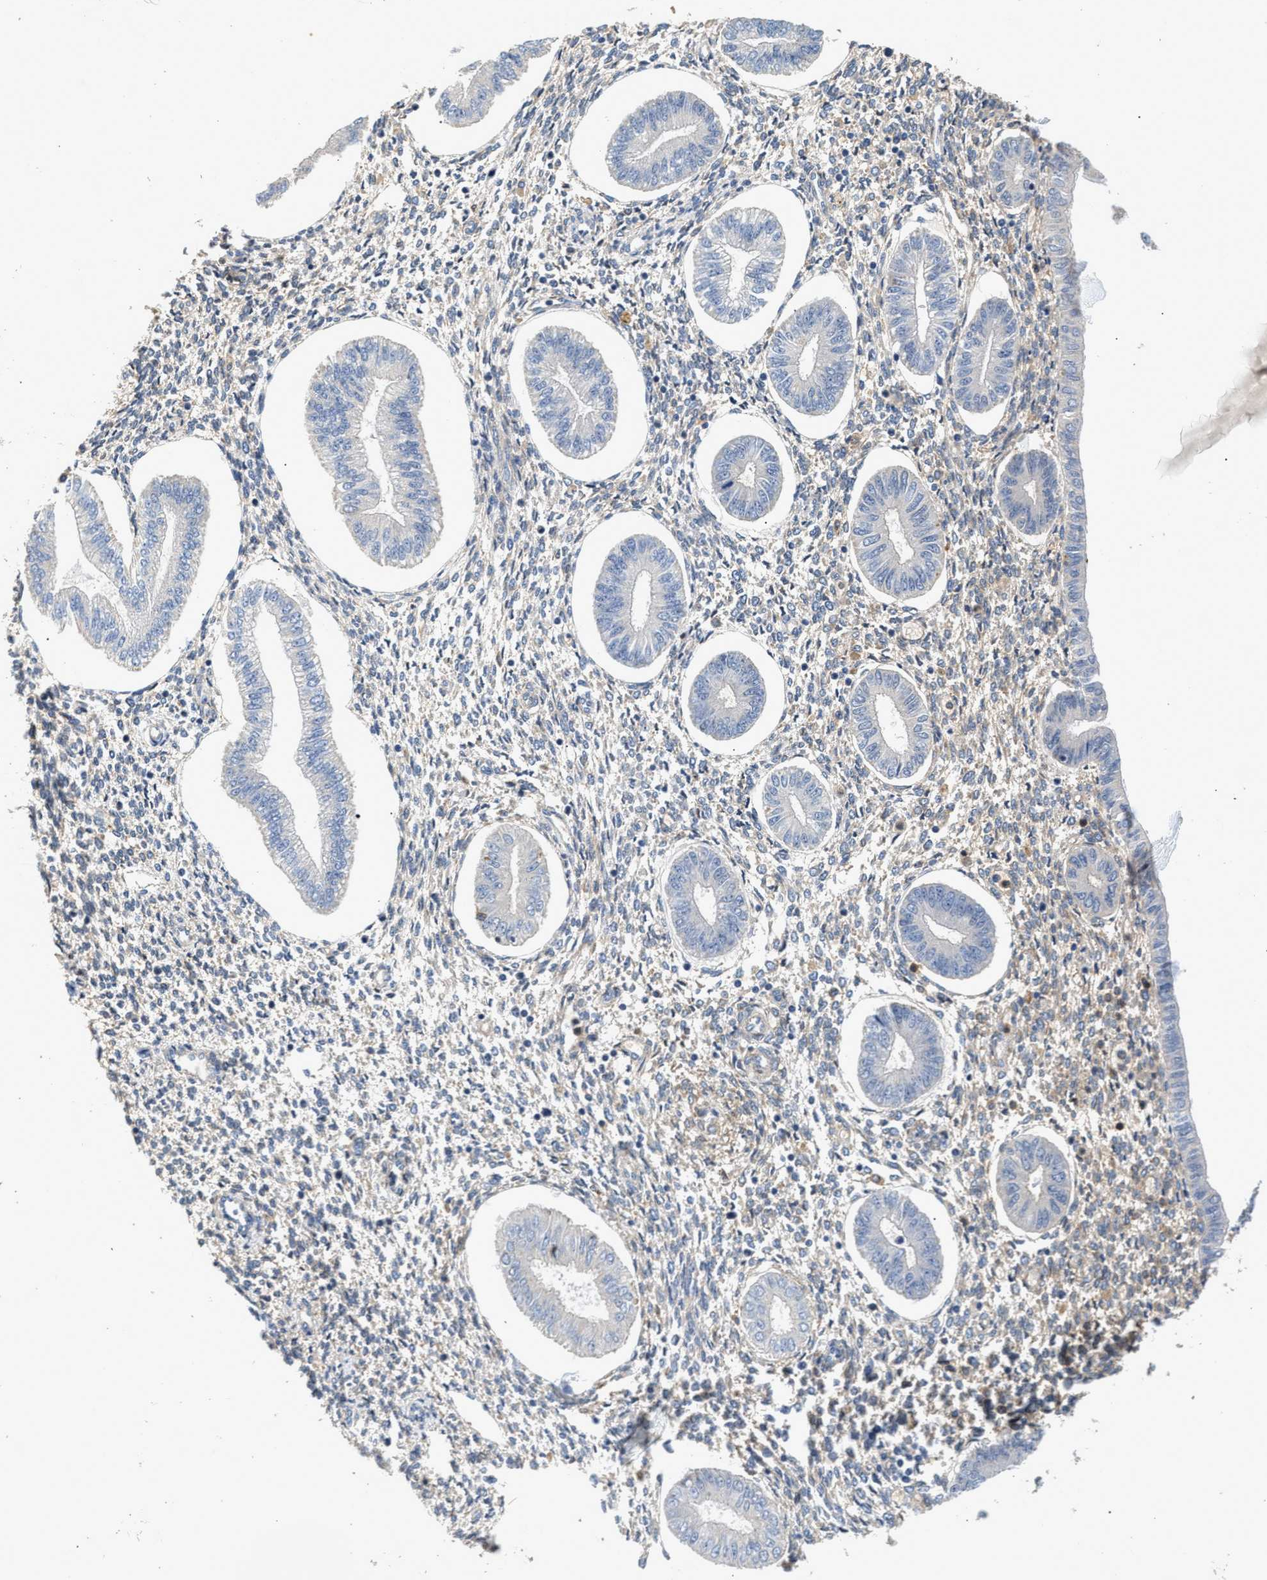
{"staining": {"intensity": "moderate", "quantity": "<25%", "location": "cytoplasmic/membranous"}, "tissue": "endometrium", "cell_type": "Cells in endometrial stroma", "image_type": "normal", "snomed": [{"axis": "morphology", "description": "Normal tissue, NOS"}, {"axis": "topography", "description": "Endometrium"}], "caption": "IHC image of benign endometrium stained for a protein (brown), which reveals low levels of moderate cytoplasmic/membranous expression in approximately <25% of cells in endometrial stroma.", "gene": "RAB31", "patient": {"sex": "female", "age": 50}}